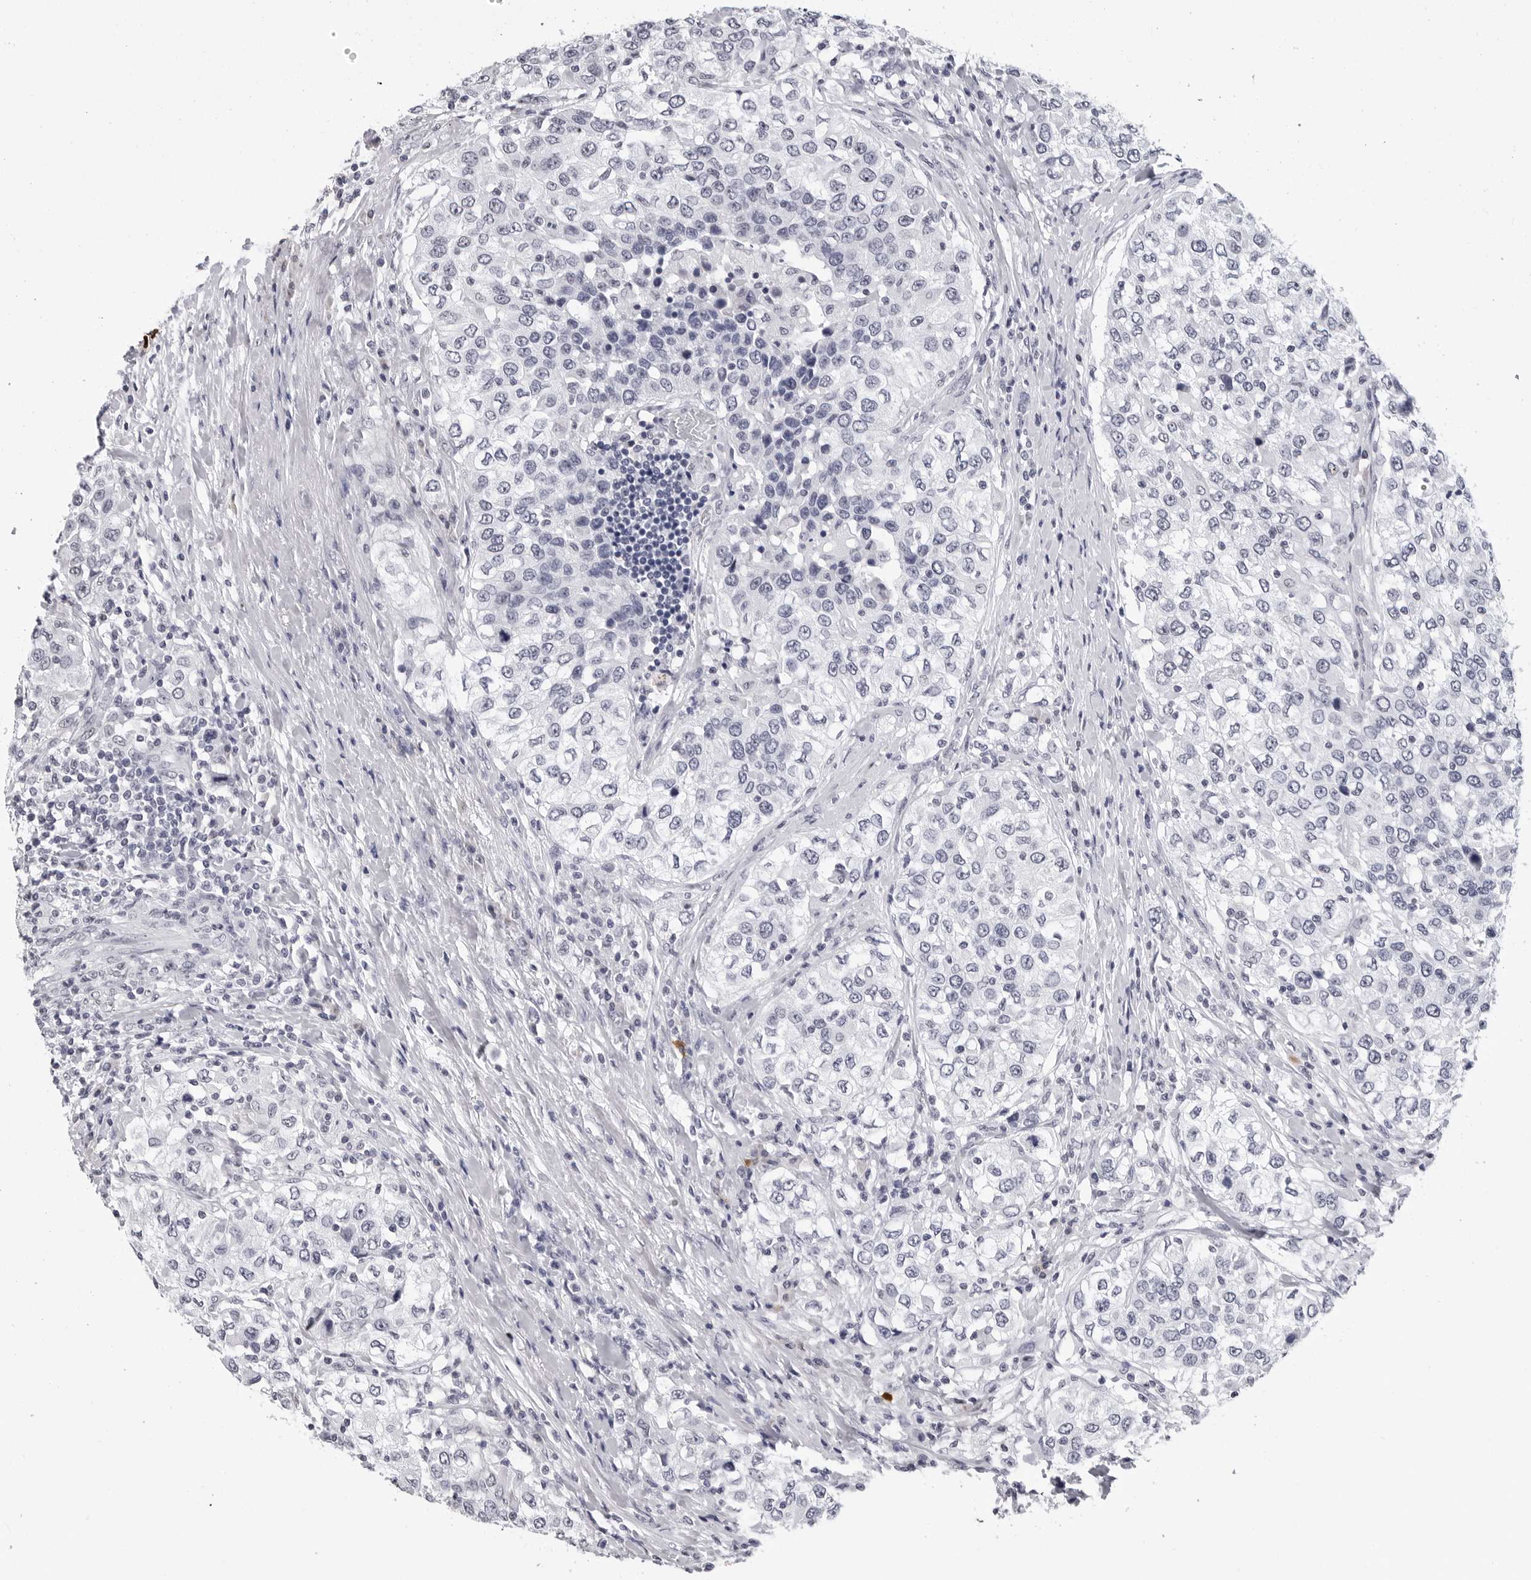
{"staining": {"intensity": "negative", "quantity": "none", "location": "none"}, "tissue": "urothelial cancer", "cell_type": "Tumor cells", "image_type": "cancer", "snomed": [{"axis": "morphology", "description": "Urothelial carcinoma, High grade"}, {"axis": "topography", "description": "Urinary bladder"}], "caption": "Immunohistochemistry image of urothelial cancer stained for a protein (brown), which reveals no positivity in tumor cells.", "gene": "GNL2", "patient": {"sex": "female", "age": 80}}